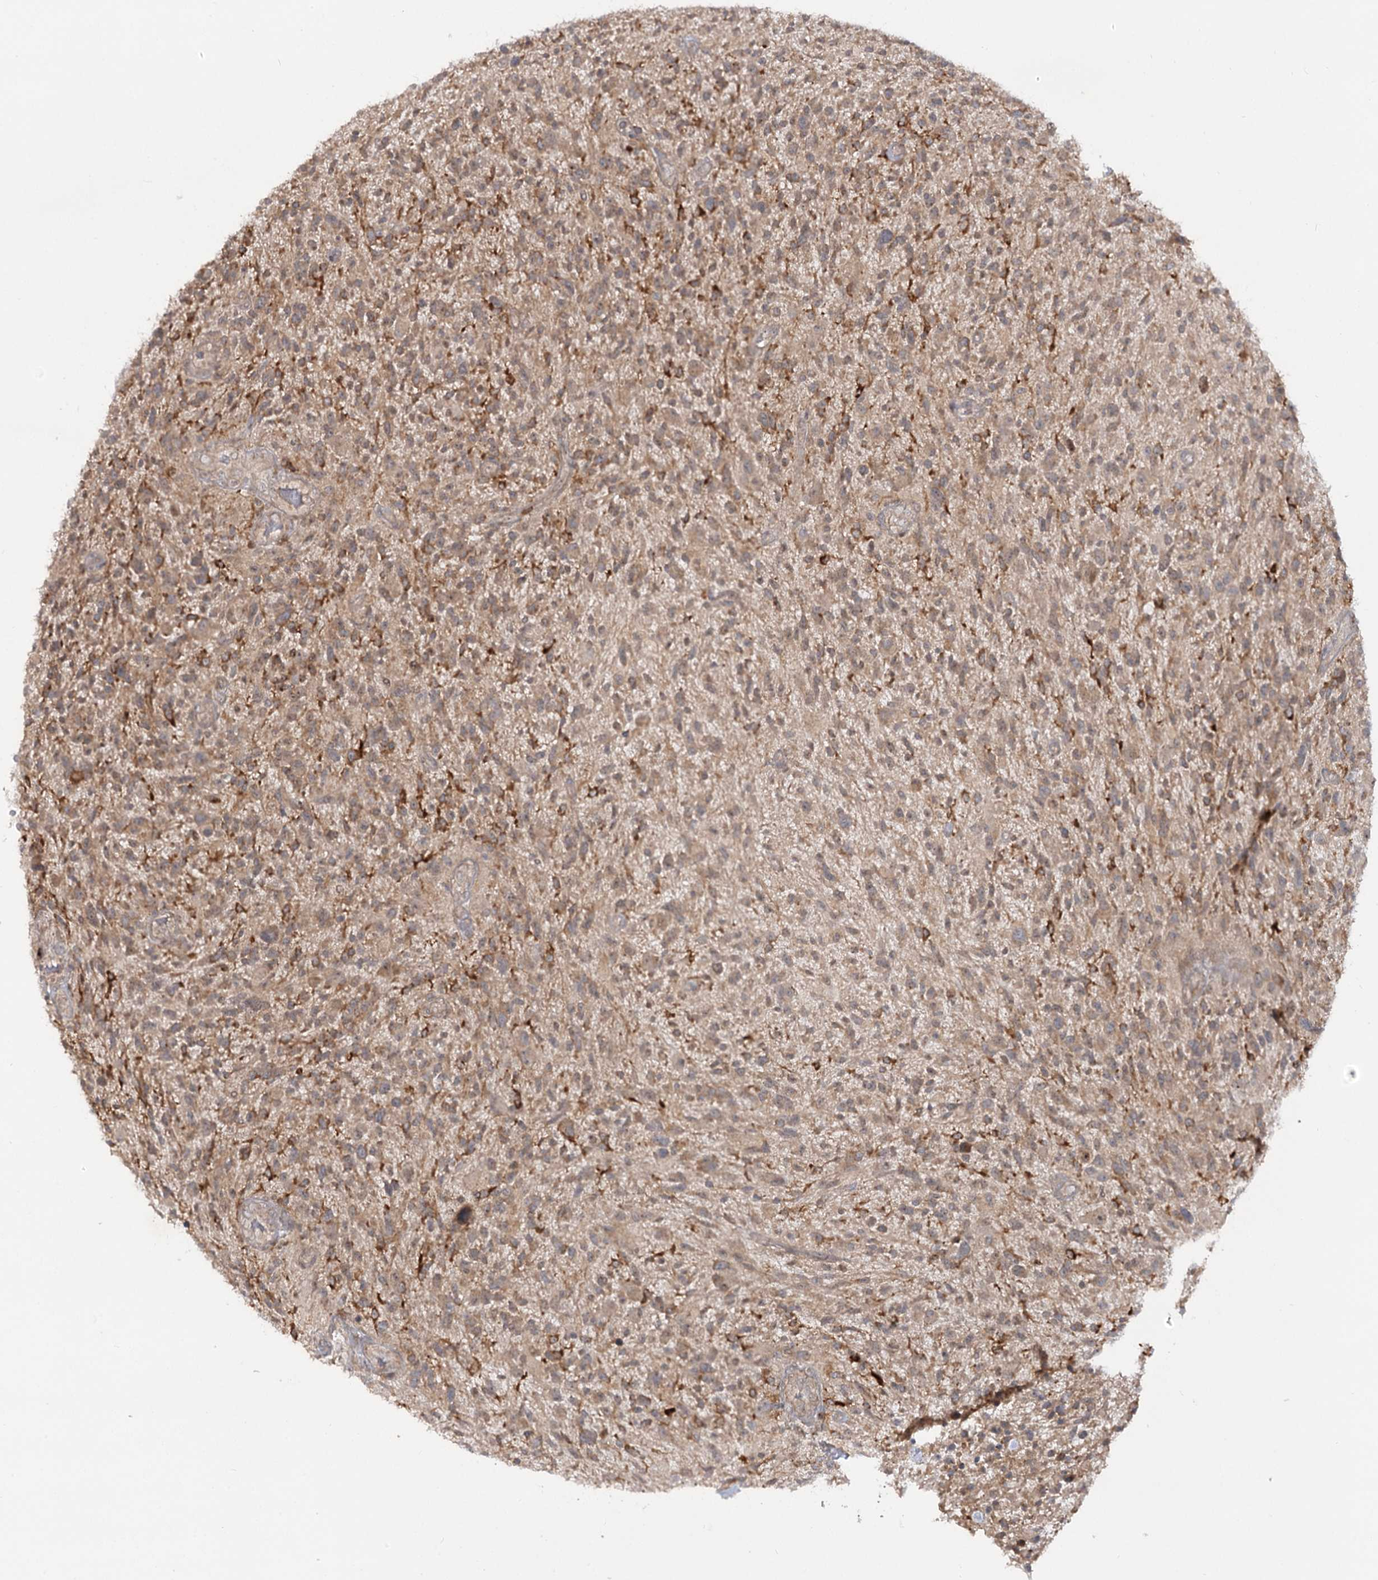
{"staining": {"intensity": "moderate", "quantity": "25%-75%", "location": "cytoplasmic/membranous"}, "tissue": "glioma", "cell_type": "Tumor cells", "image_type": "cancer", "snomed": [{"axis": "morphology", "description": "Glioma, malignant, High grade"}, {"axis": "topography", "description": "Brain"}], "caption": "Human glioma stained with a brown dye shows moderate cytoplasmic/membranous positive expression in about 25%-75% of tumor cells.", "gene": "SYTL1", "patient": {"sex": "male", "age": 47}}